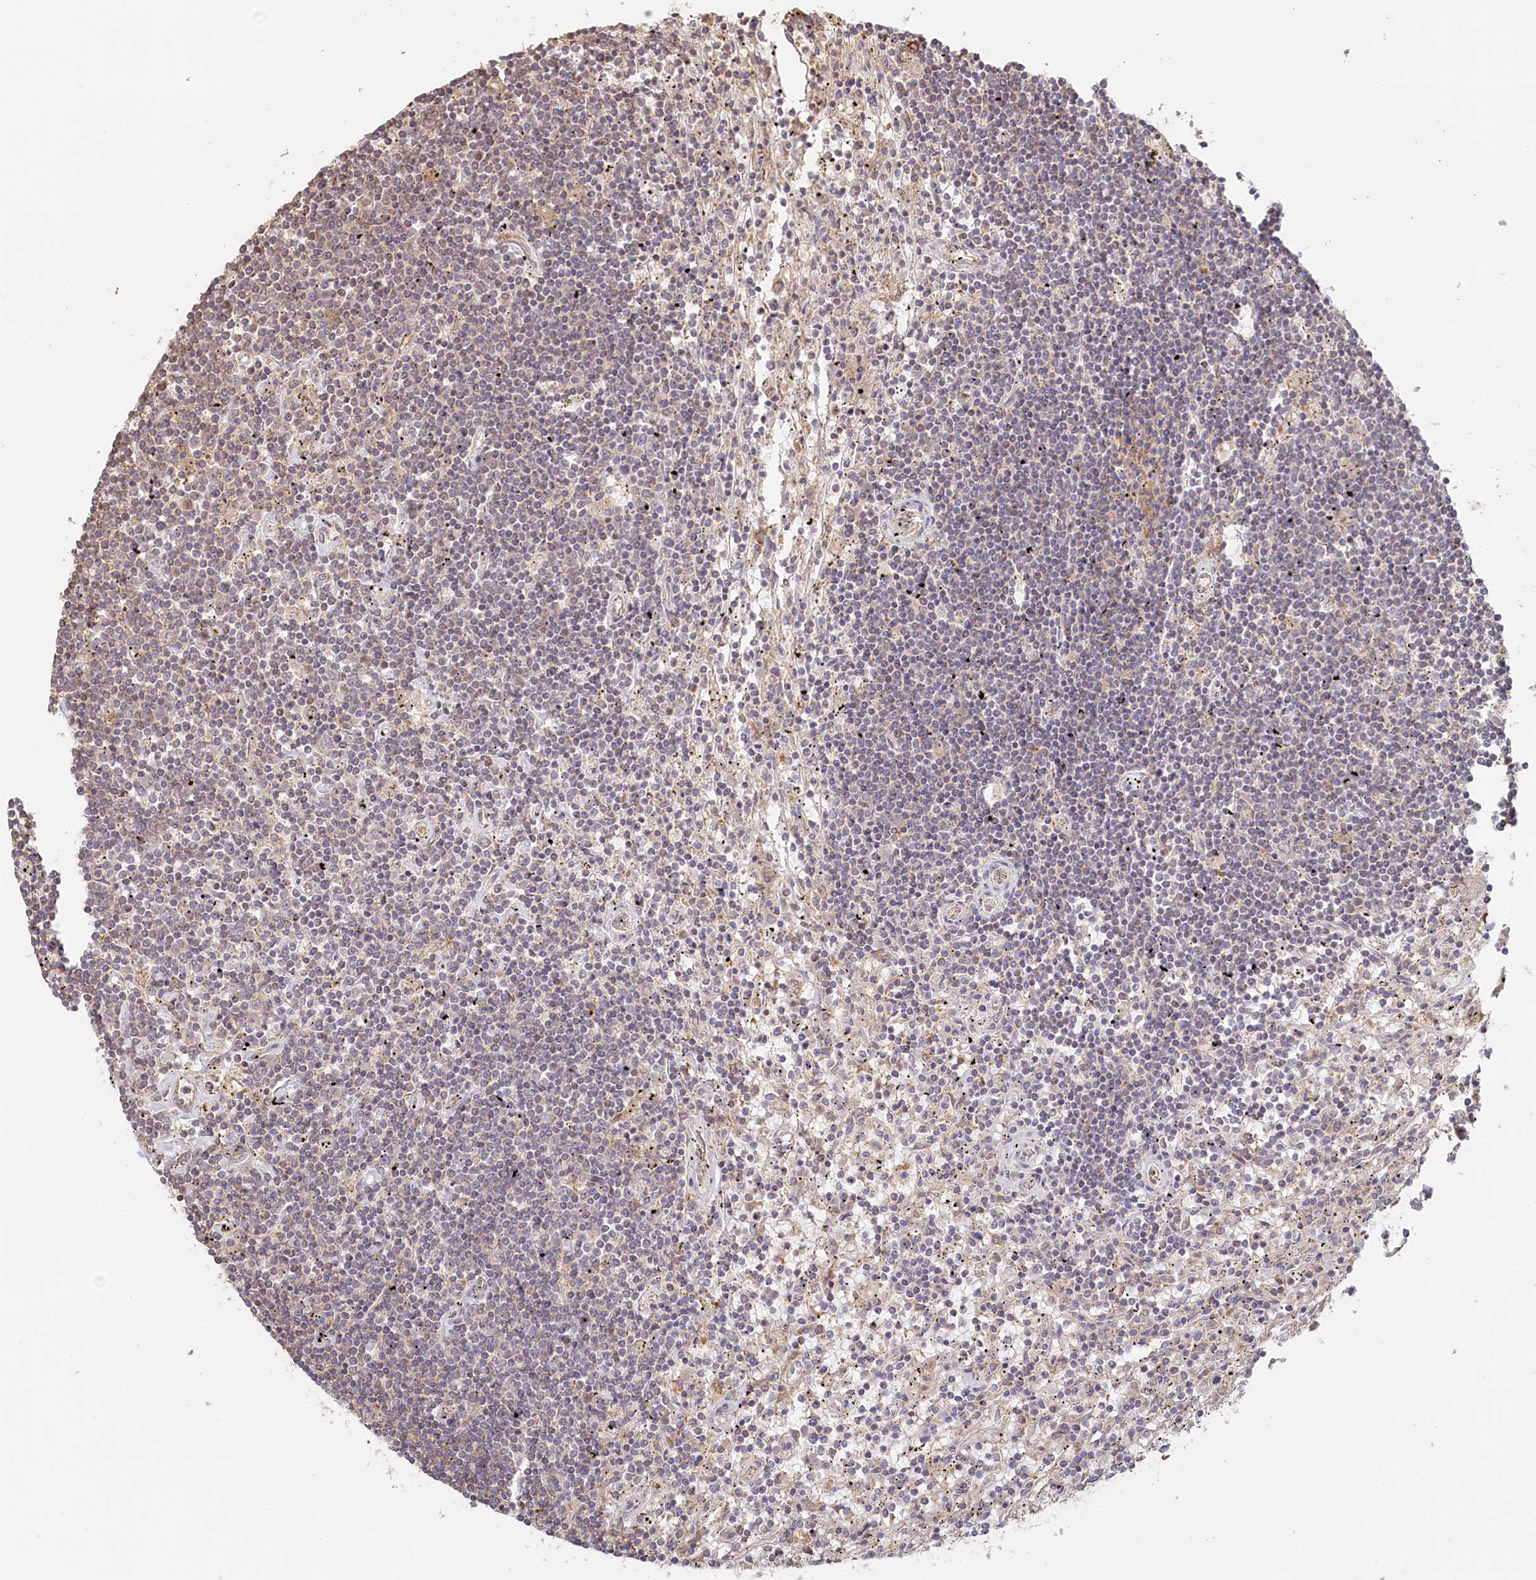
{"staining": {"intensity": "negative", "quantity": "none", "location": "none"}, "tissue": "lymphoma", "cell_type": "Tumor cells", "image_type": "cancer", "snomed": [{"axis": "morphology", "description": "Malignant lymphoma, non-Hodgkin's type, Low grade"}, {"axis": "topography", "description": "Spleen"}], "caption": "Tumor cells are negative for protein expression in human lymphoma.", "gene": "HAL", "patient": {"sex": "male", "age": 76}}